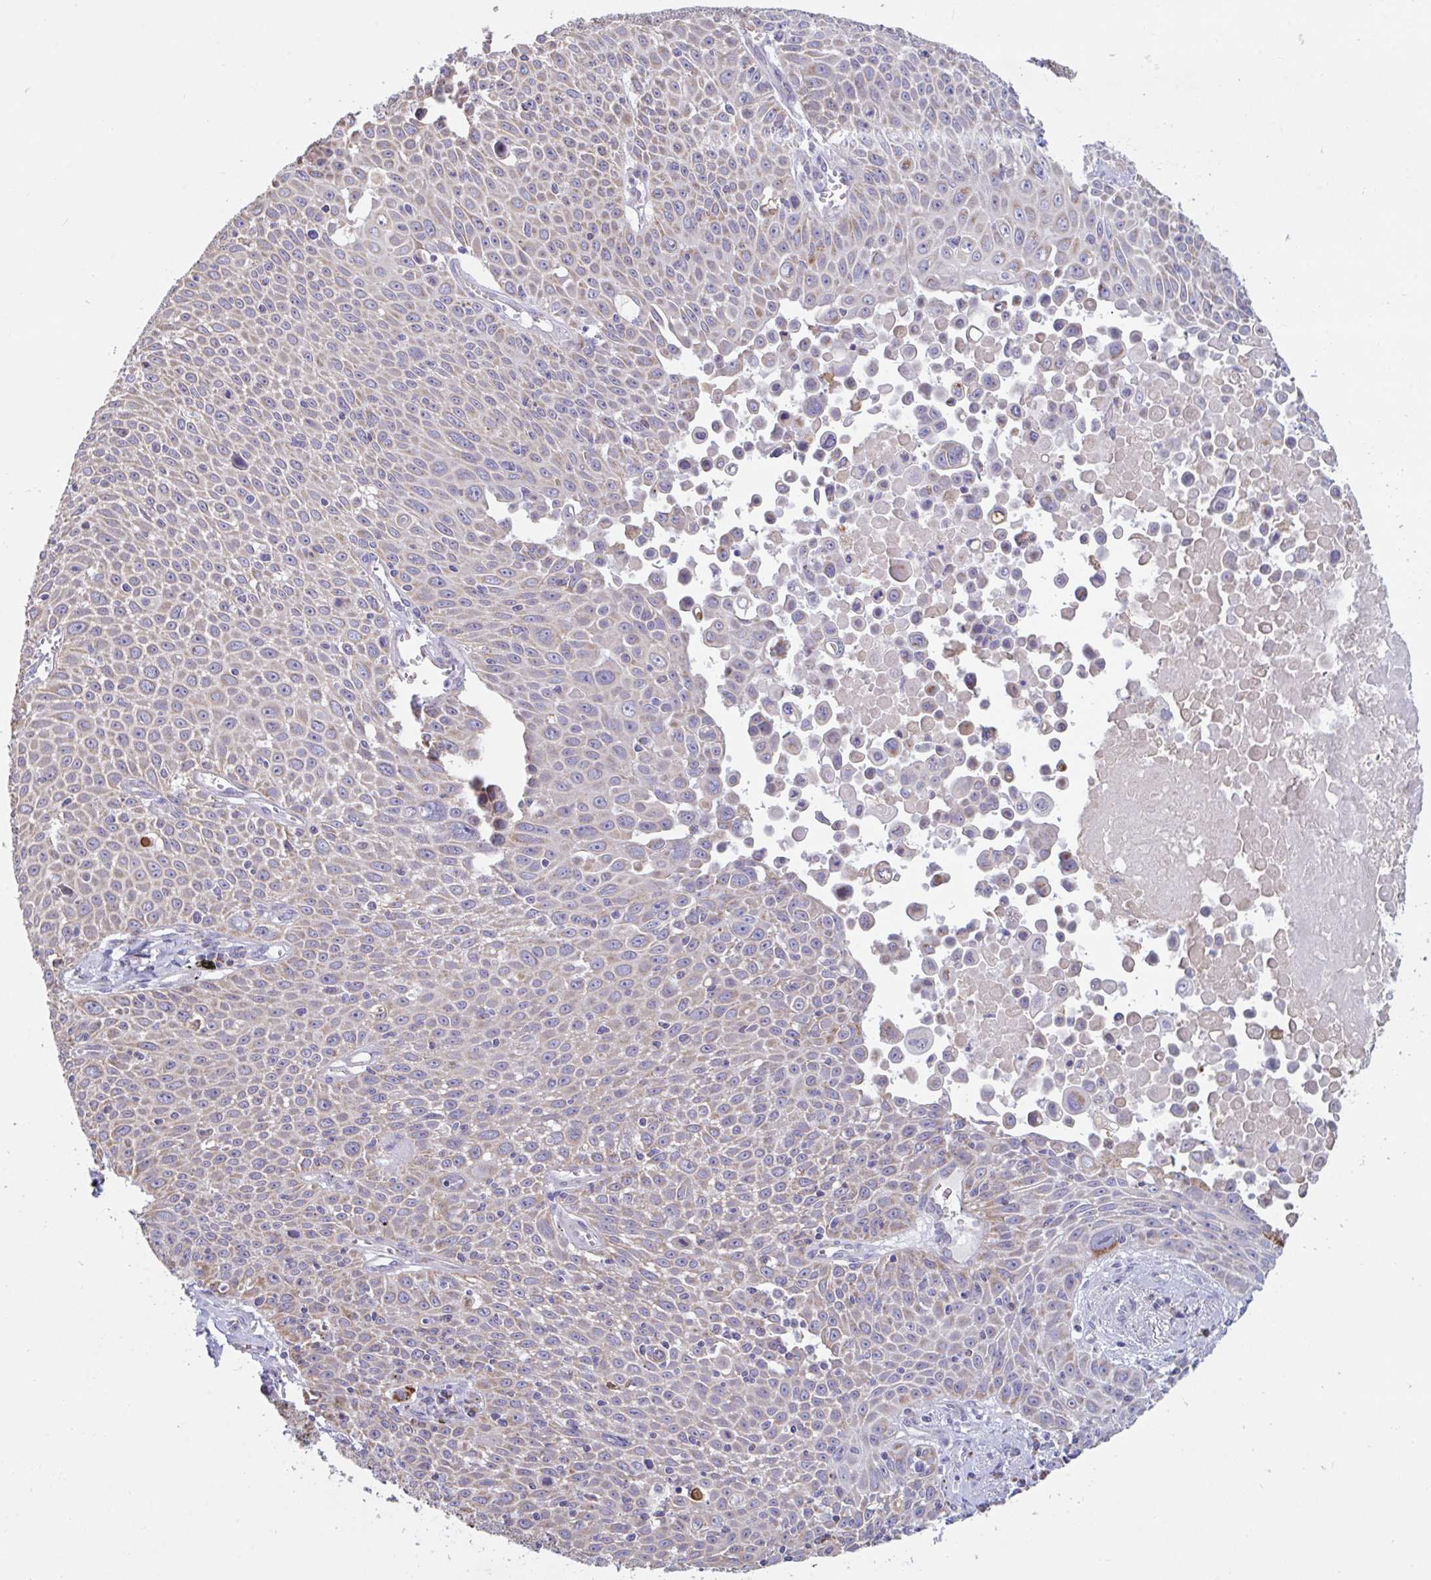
{"staining": {"intensity": "weak", "quantity": "25%-75%", "location": "cytoplasmic/membranous"}, "tissue": "lung cancer", "cell_type": "Tumor cells", "image_type": "cancer", "snomed": [{"axis": "morphology", "description": "Squamous cell carcinoma, NOS"}, {"axis": "morphology", "description": "Squamous cell carcinoma, metastatic, NOS"}, {"axis": "topography", "description": "Lymph node"}, {"axis": "topography", "description": "Lung"}], "caption": "Protein staining of lung squamous cell carcinoma tissue displays weak cytoplasmic/membranous staining in approximately 25%-75% of tumor cells.", "gene": "BCAT2", "patient": {"sex": "female", "age": 62}}